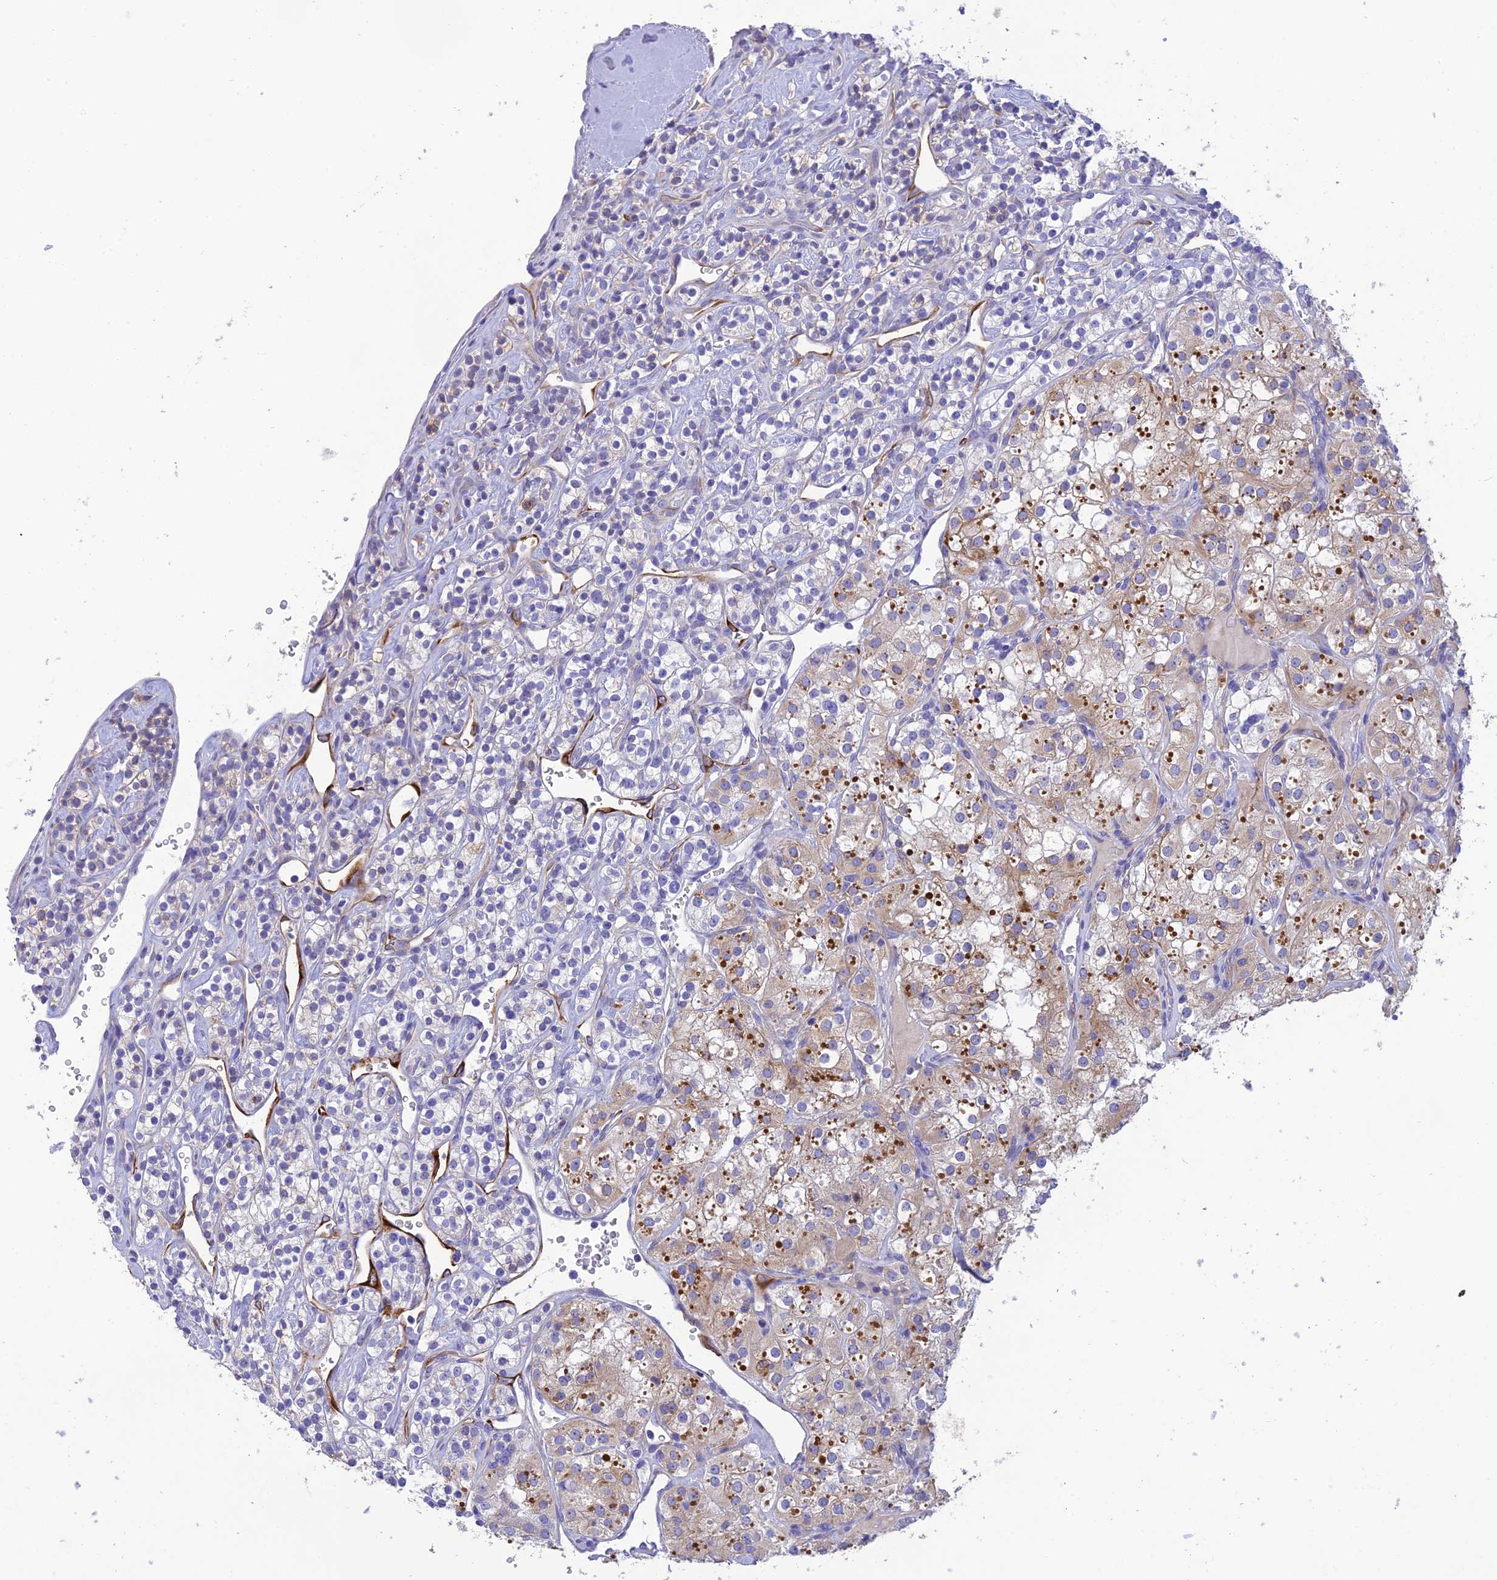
{"staining": {"intensity": "weak", "quantity": "25%-75%", "location": "cytoplasmic/membranous"}, "tissue": "renal cancer", "cell_type": "Tumor cells", "image_type": "cancer", "snomed": [{"axis": "morphology", "description": "Adenocarcinoma, NOS"}, {"axis": "topography", "description": "Kidney"}], "caption": "High-power microscopy captured an immunohistochemistry micrograph of adenocarcinoma (renal), revealing weak cytoplasmic/membranous positivity in approximately 25%-75% of tumor cells. The staining was performed using DAB (3,3'-diaminobenzidine), with brown indicating positive protein expression. Nuclei are stained blue with hematoxylin.", "gene": "HSD17B2", "patient": {"sex": "male", "age": 77}}